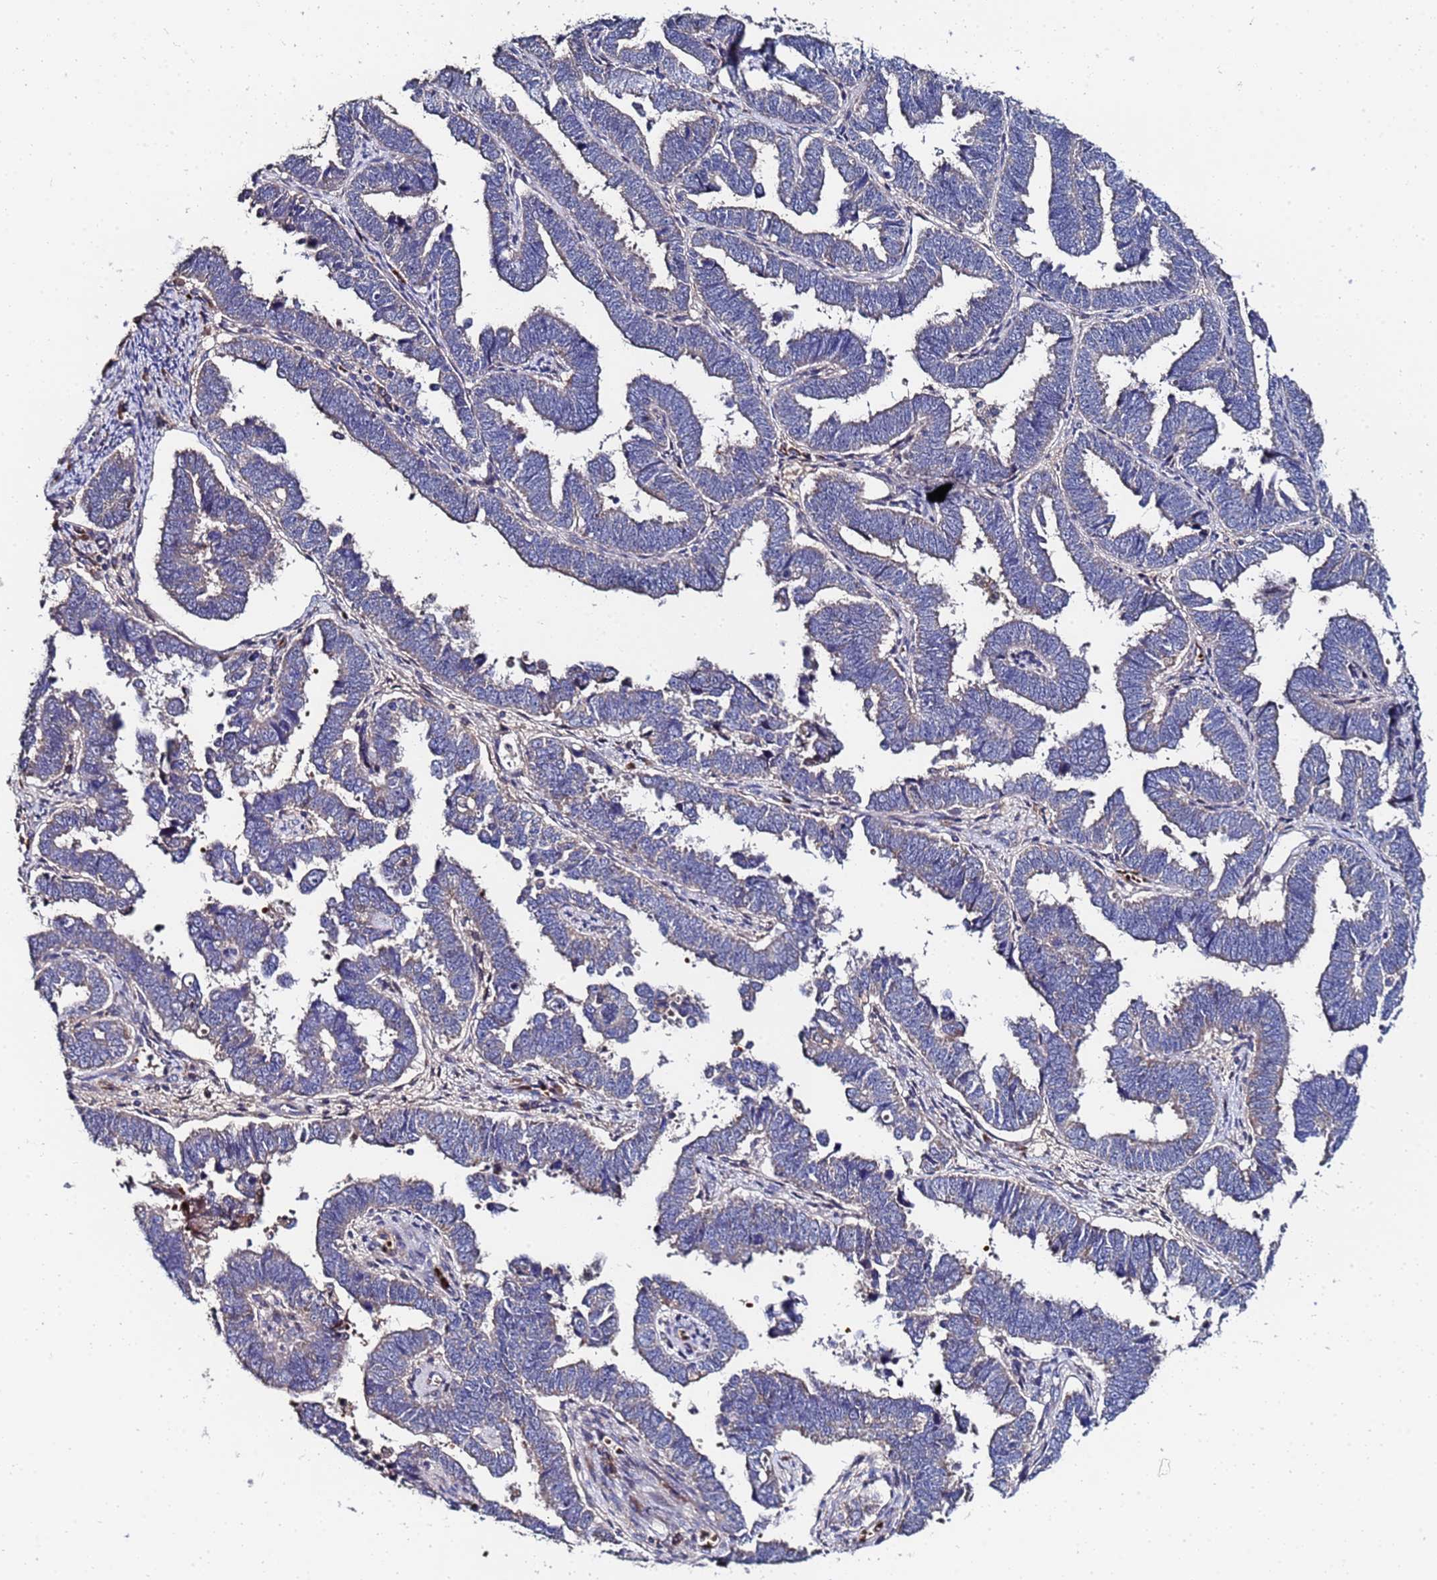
{"staining": {"intensity": "weak", "quantity": "<25%", "location": "cytoplasmic/membranous"}, "tissue": "endometrial cancer", "cell_type": "Tumor cells", "image_type": "cancer", "snomed": [{"axis": "morphology", "description": "Adenocarcinoma, NOS"}, {"axis": "topography", "description": "Endometrium"}], "caption": "Endometrial cancer was stained to show a protein in brown. There is no significant staining in tumor cells.", "gene": "TCP10L", "patient": {"sex": "female", "age": 75}}